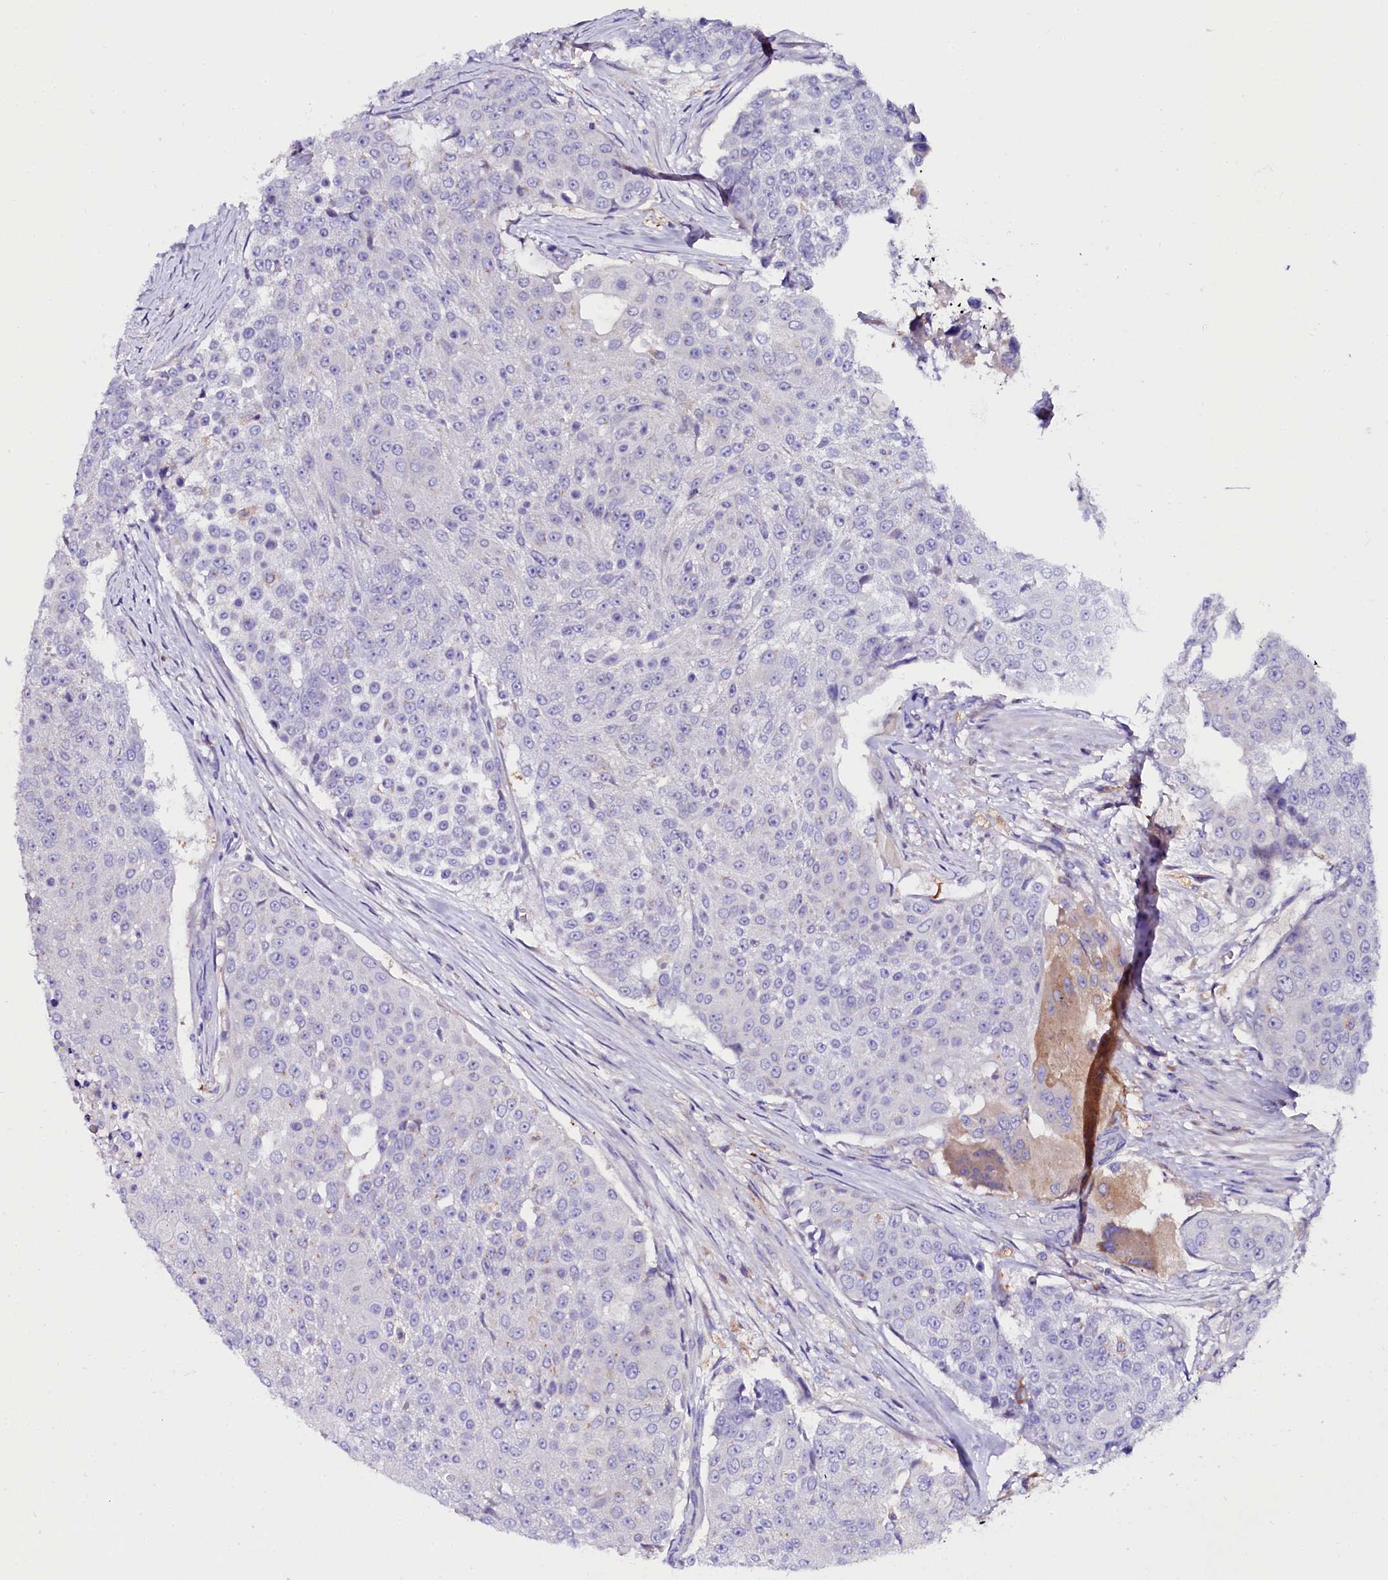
{"staining": {"intensity": "weak", "quantity": "<25%", "location": "cytoplasmic/membranous"}, "tissue": "urothelial cancer", "cell_type": "Tumor cells", "image_type": "cancer", "snomed": [{"axis": "morphology", "description": "Urothelial carcinoma, High grade"}, {"axis": "topography", "description": "Urinary bladder"}], "caption": "High power microscopy micrograph of an immunohistochemistry (IHC) micrograph of urothelial cancer, revealing no significant expression in tumor cells.", "gene": "OTOL1", "patient": {"sex": "female", "age": 63}}